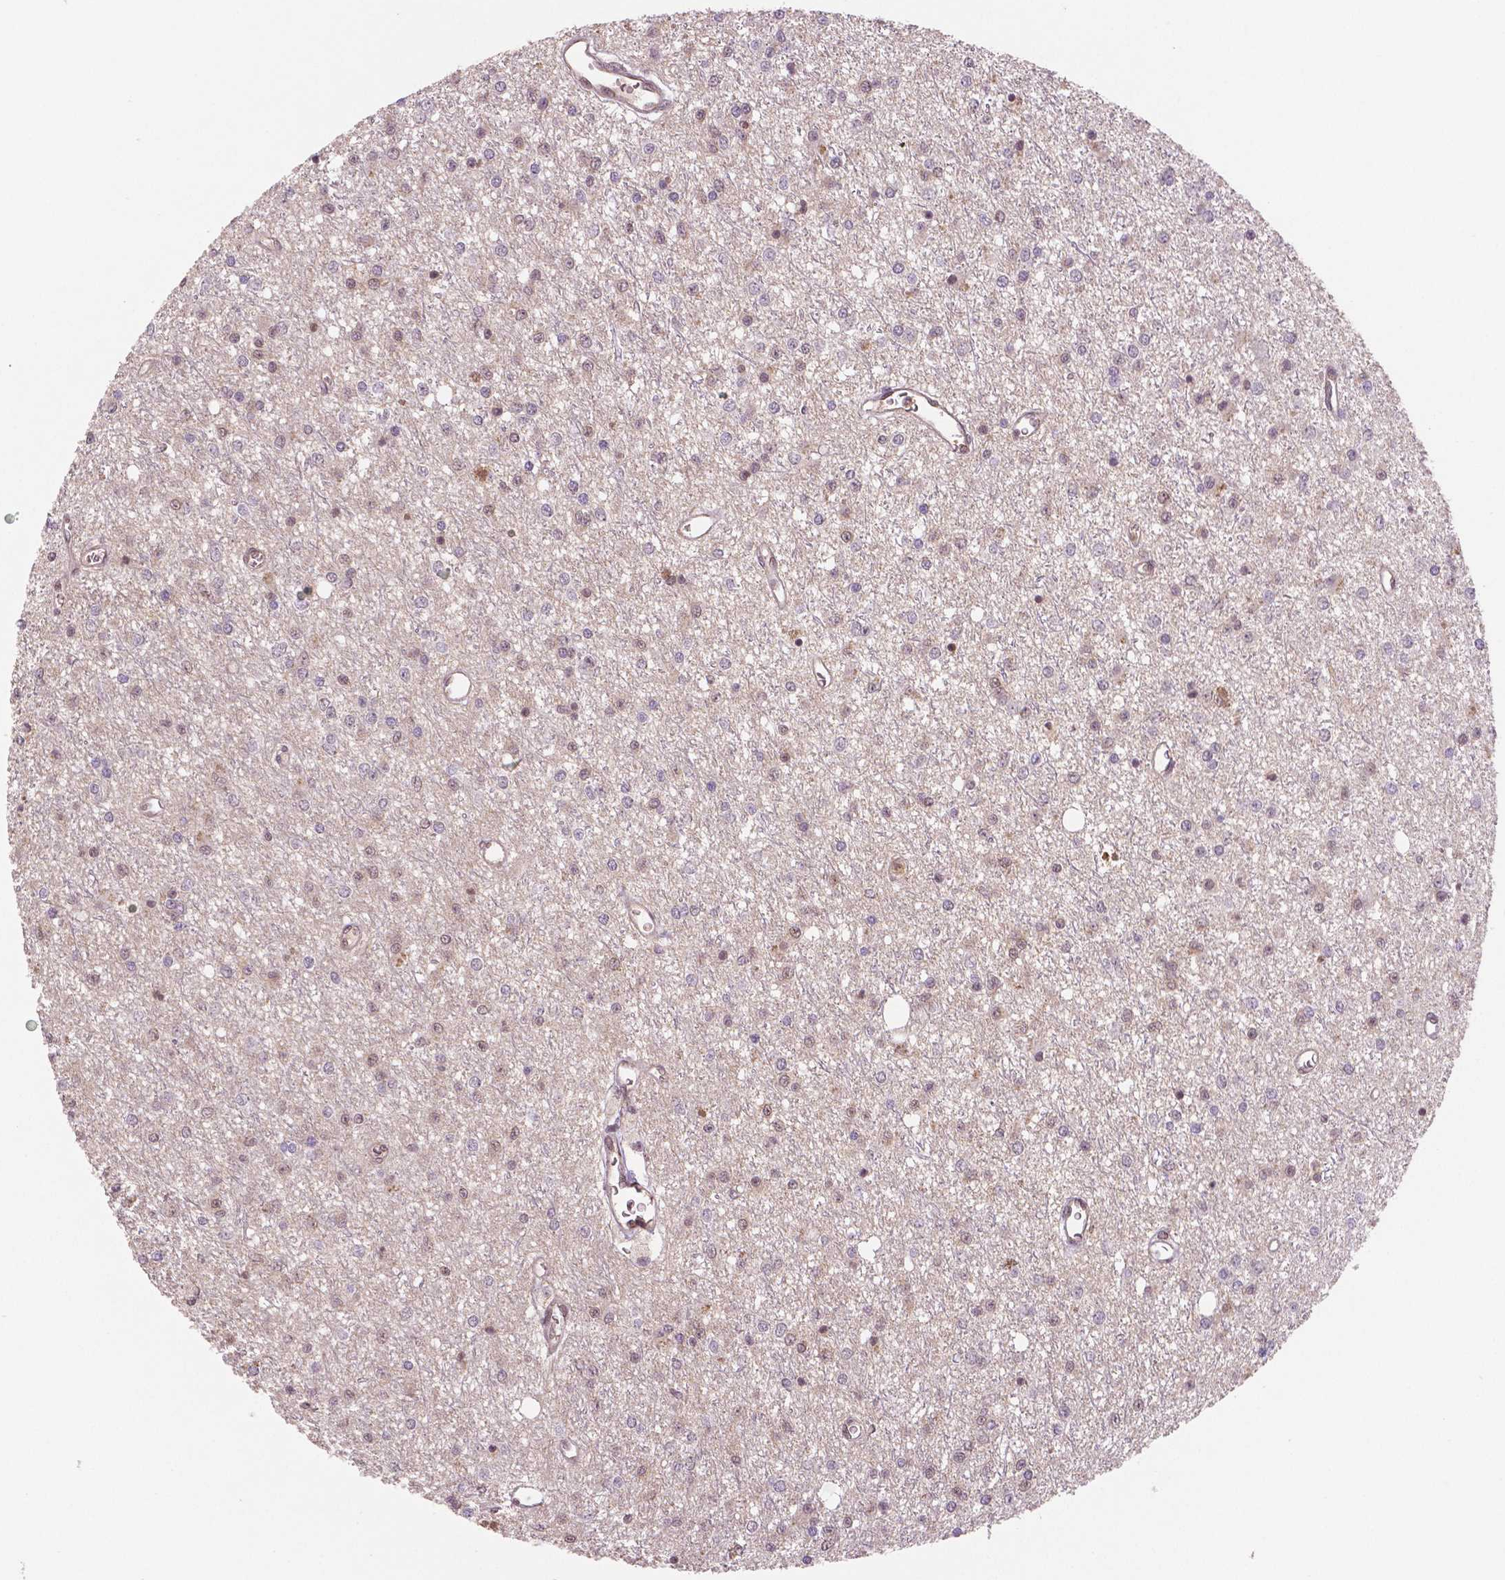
{"staining": {"intensity": "negative", "quantity": "none", "location": "none"}, "tissue": "glioma", "cell_type": "Tumor cells", "image_type": "cancer", "snomed": [{"axis": "morphology", "description": "Glioma, malignant, Low grade"}, {"axis": "topography", "description": "Brain"}], "caption": "High power microscopy histopathology image of an immunohistochemistry image of malignant glioma (low-grade), revealing no significant staining in tumor cells.", "gene": "STAT3", "patient": {"sex": "female", "age": 45}}